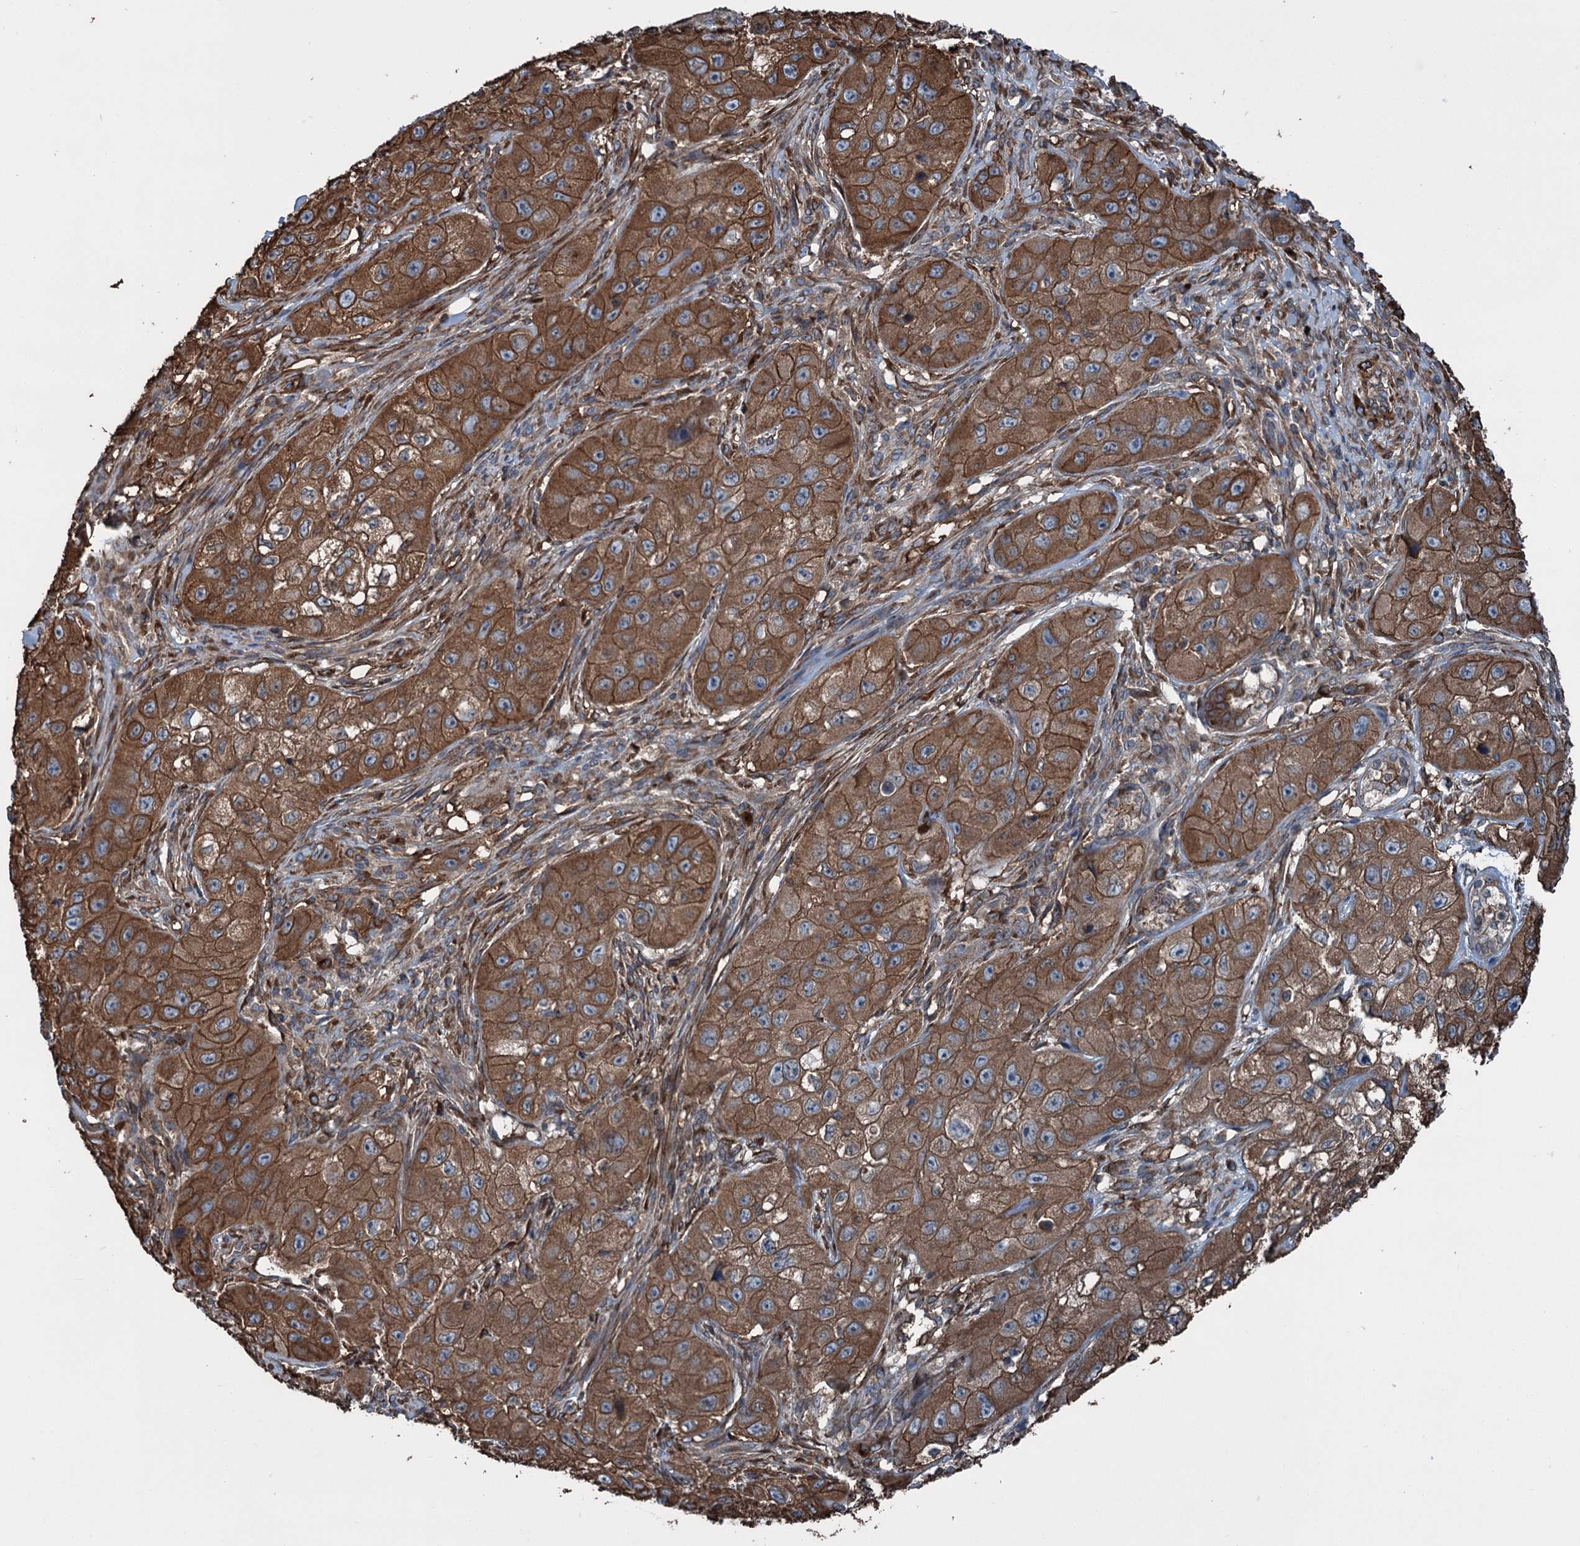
{"staining": {"intensity": "strong", "quantity": ">75%", "location": "cytoplasmic/membranous"}, "tissue": "skin cancer", "cell_type": "Tumor cells", "image_type": "cancer", "snomed": [{"axis": "morphology", "description": "Squamous cell carcinoma, NOS"}, {"axis": "topography", "description": "Skin"}, {"axis": "topography", "description": "Subcutis"}], "caption": "Tumor cells demonstrate strong cytoplasmic/membranous expression in about >75% of cells in squamous cell carcinoma (skin). (DAB (3,3'-diaminobenzidine) = brown stain, brightfield microscopy at high magnification).", "gene": "CALCOCO1", "patient": {"sex": "male", "age": 73}}